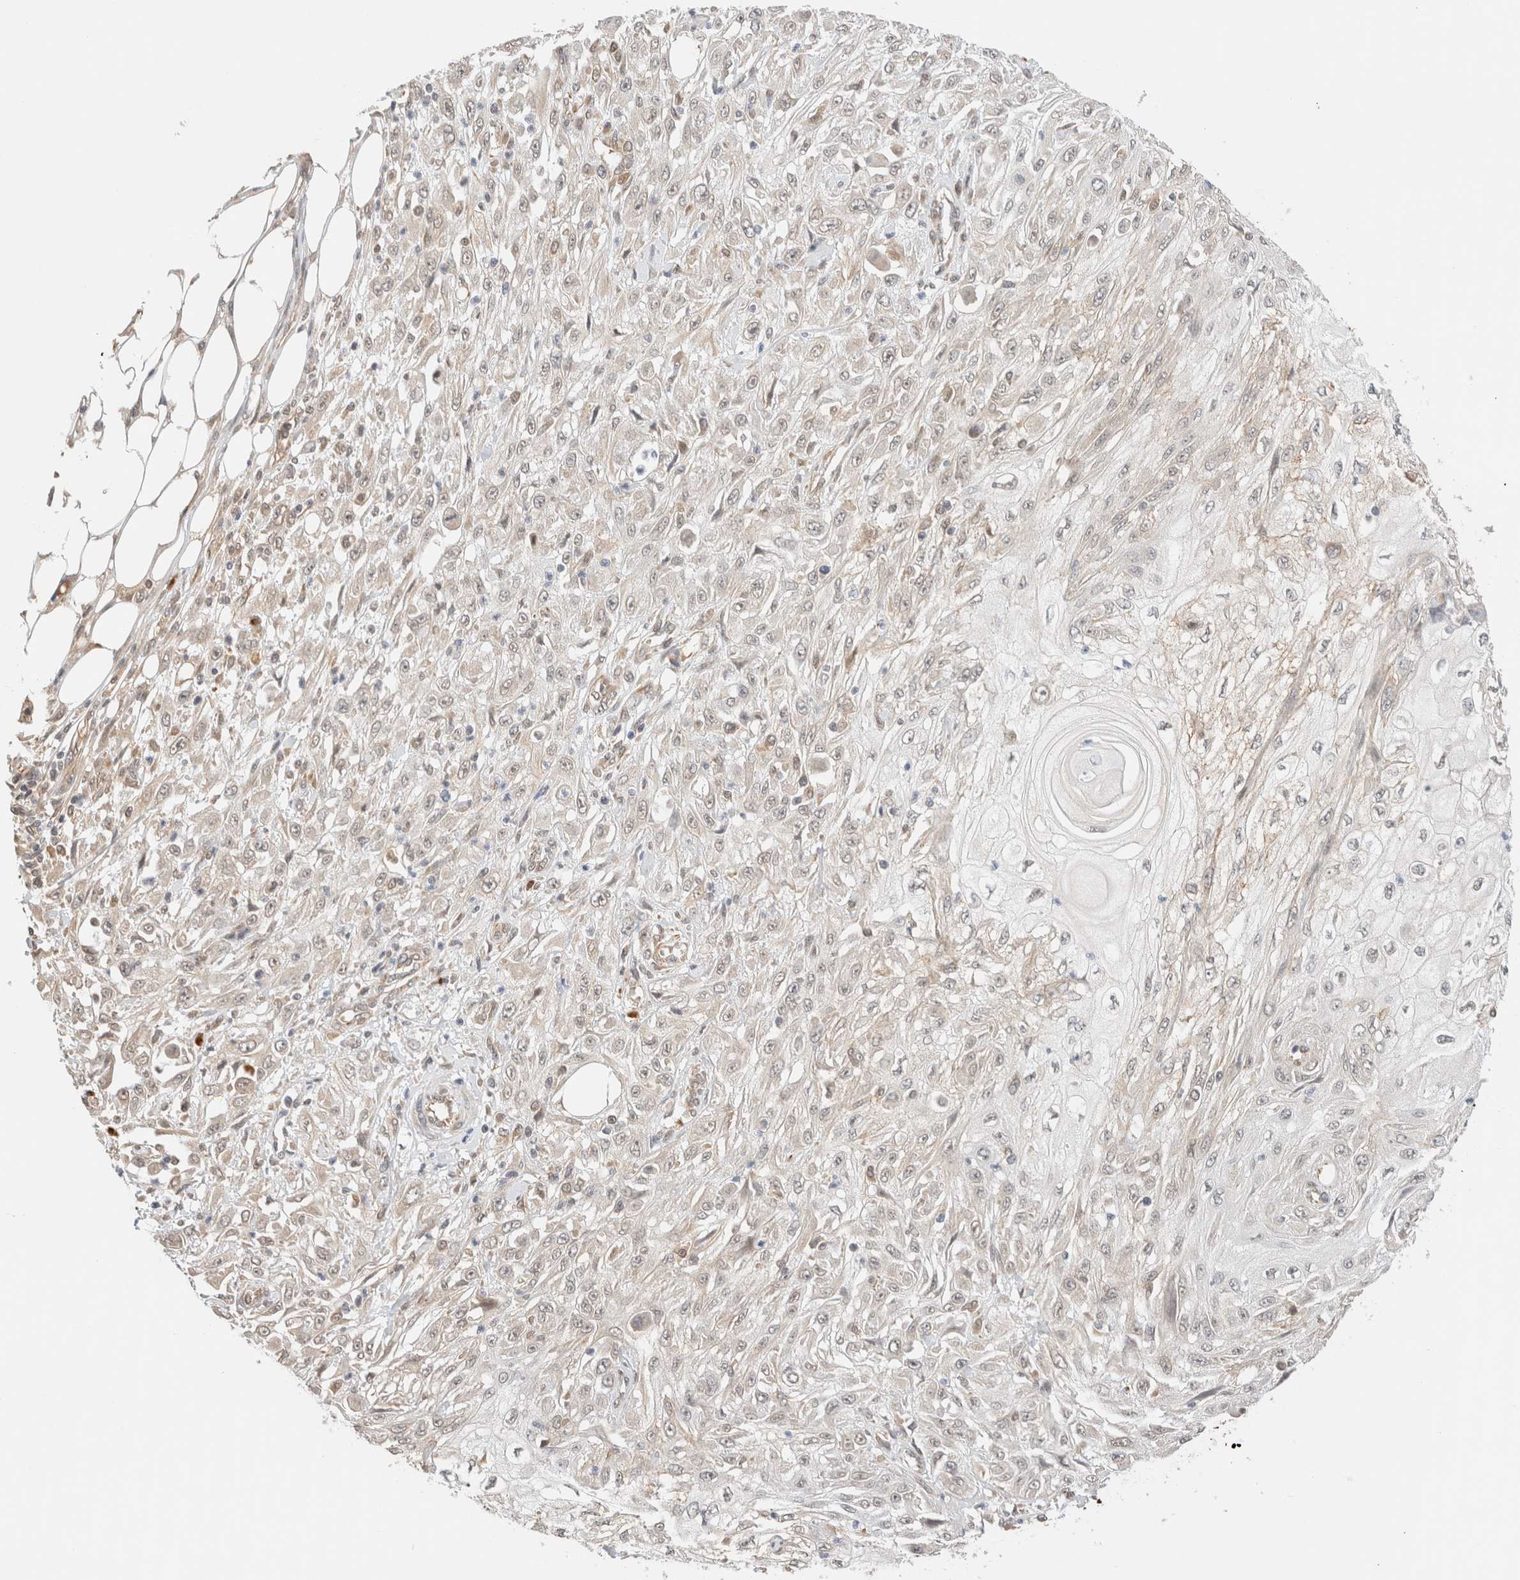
{"staining": {"intensity": "negative", "quantity": "none", "location": "none"}, "tissue": "skin cancer", "cell_type": "Tumor cells", "image_type": "cancer", "snomed": [{"axis": "morphology", "description": "Squamous cell carcinoma, NOS"}, {"axis": "morphology", "description": "Squamous cell carcinoma, metastatic, NOS"}, {"axis": "topography", "description": "Skin"}, {"axis": "topography", "description": "Lymph node"}], "caption": "The immunohistochemistry micrograph has no significant positivity in tumor cells of skin cancer tissue. Brightfield microscopy of immunohistochemistry (IHC) stained with DAB (3,3'-diaminobenzidine) (brown) and hematoxylin (blue), captured at high magnification.", "gene": "SYVN1", "patient": {"sex": "male", "age": 75}}